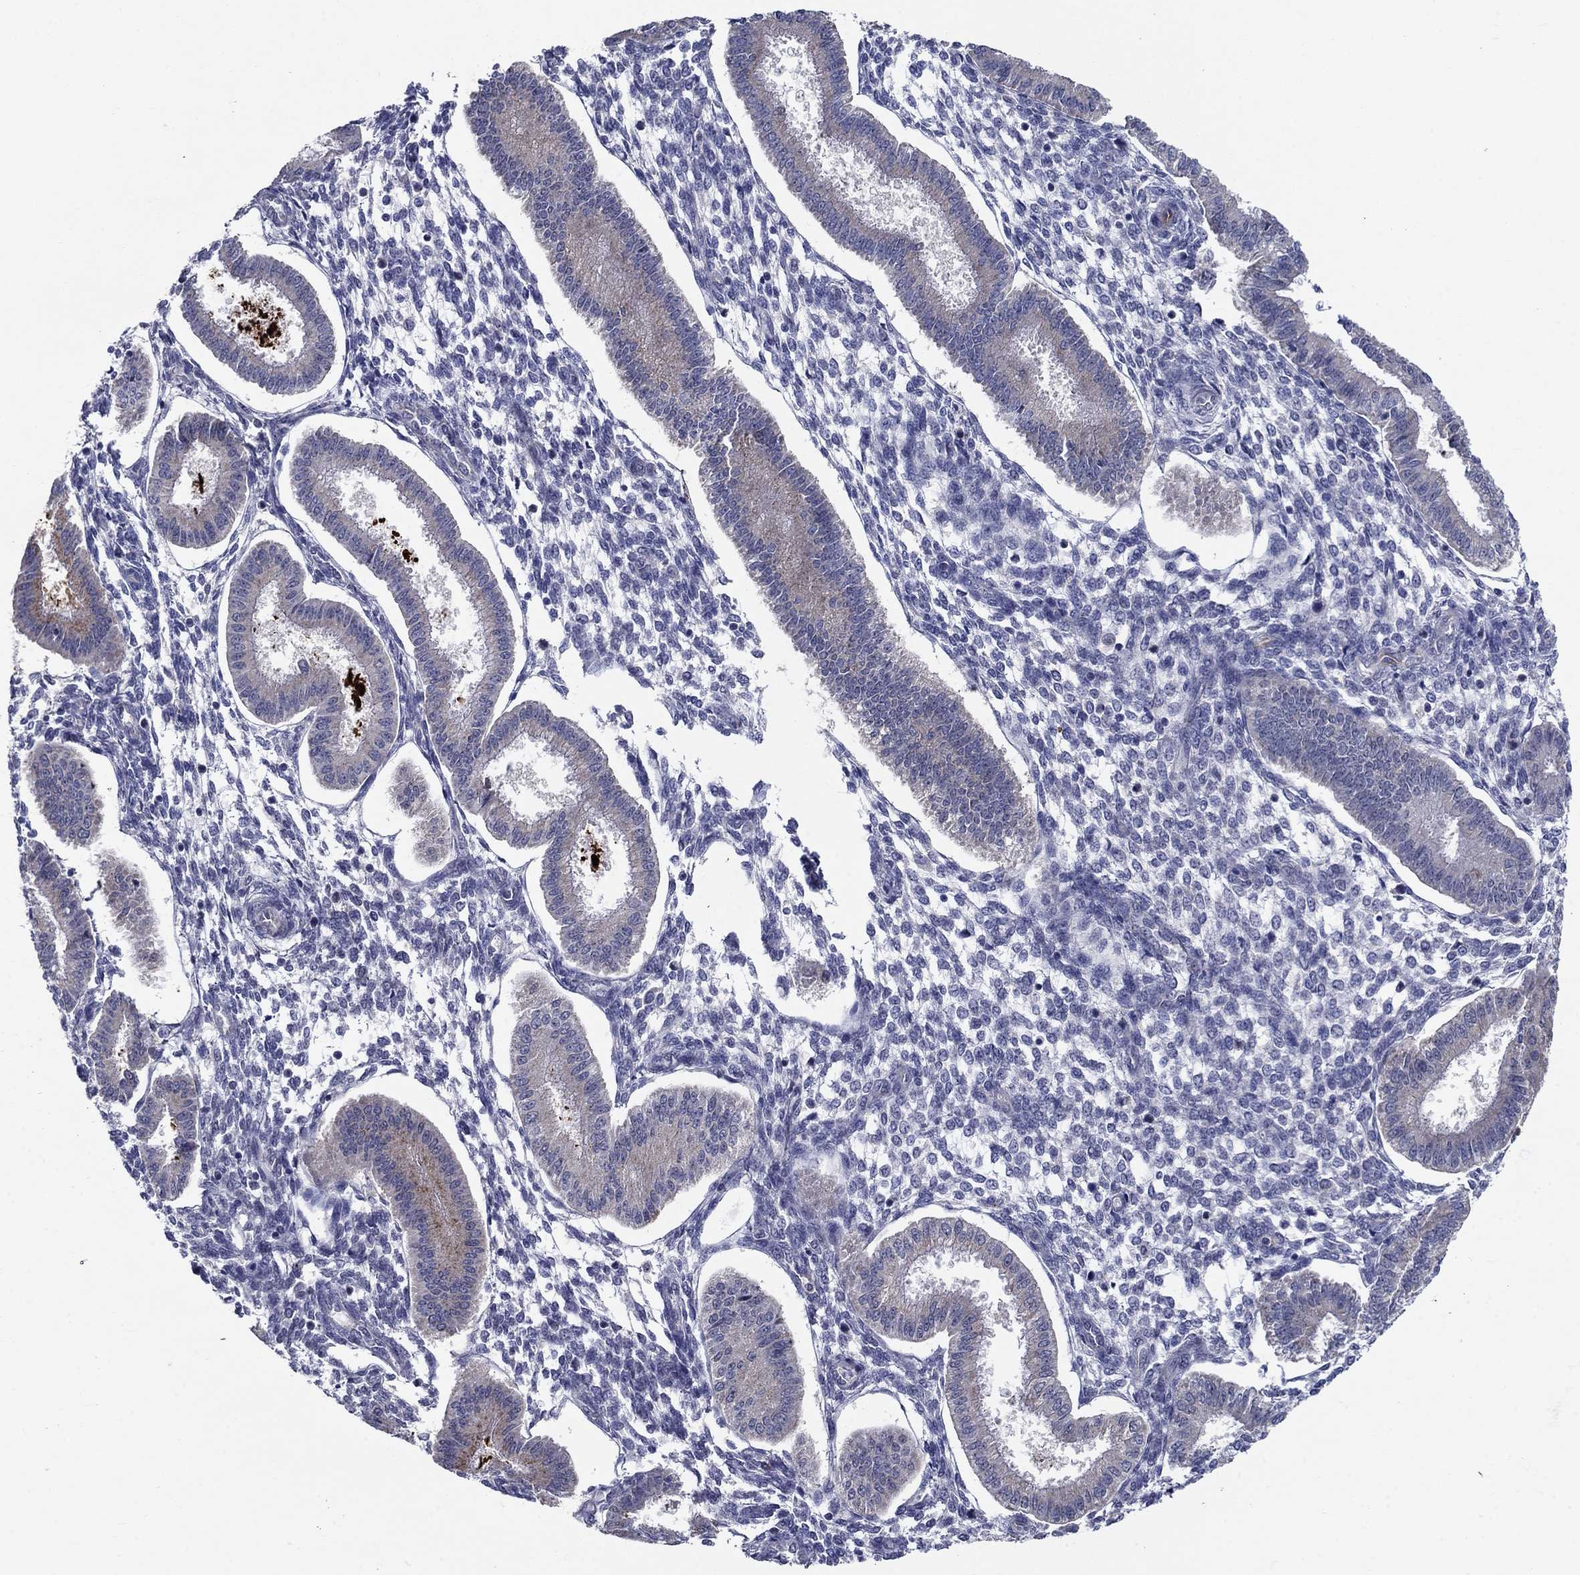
{"staining": {"intensity": "negative", "quantity": "none", "location": "none"}, "tissue": "endometrium", "cell_type": "Cells in endometrial stroma", "image_type": "normal", "snomed": [{"axis": "morphology", "description": "Normal tissue, NOS"}, {"axis": "topography", "description": "Endometrium"}], "caption": "IHC of unremarkable endometrium exhibits no positivity in cells in endometrial stroma.", "gene": "LACTB2", "patient": {"sex": "female", "age": 43}}